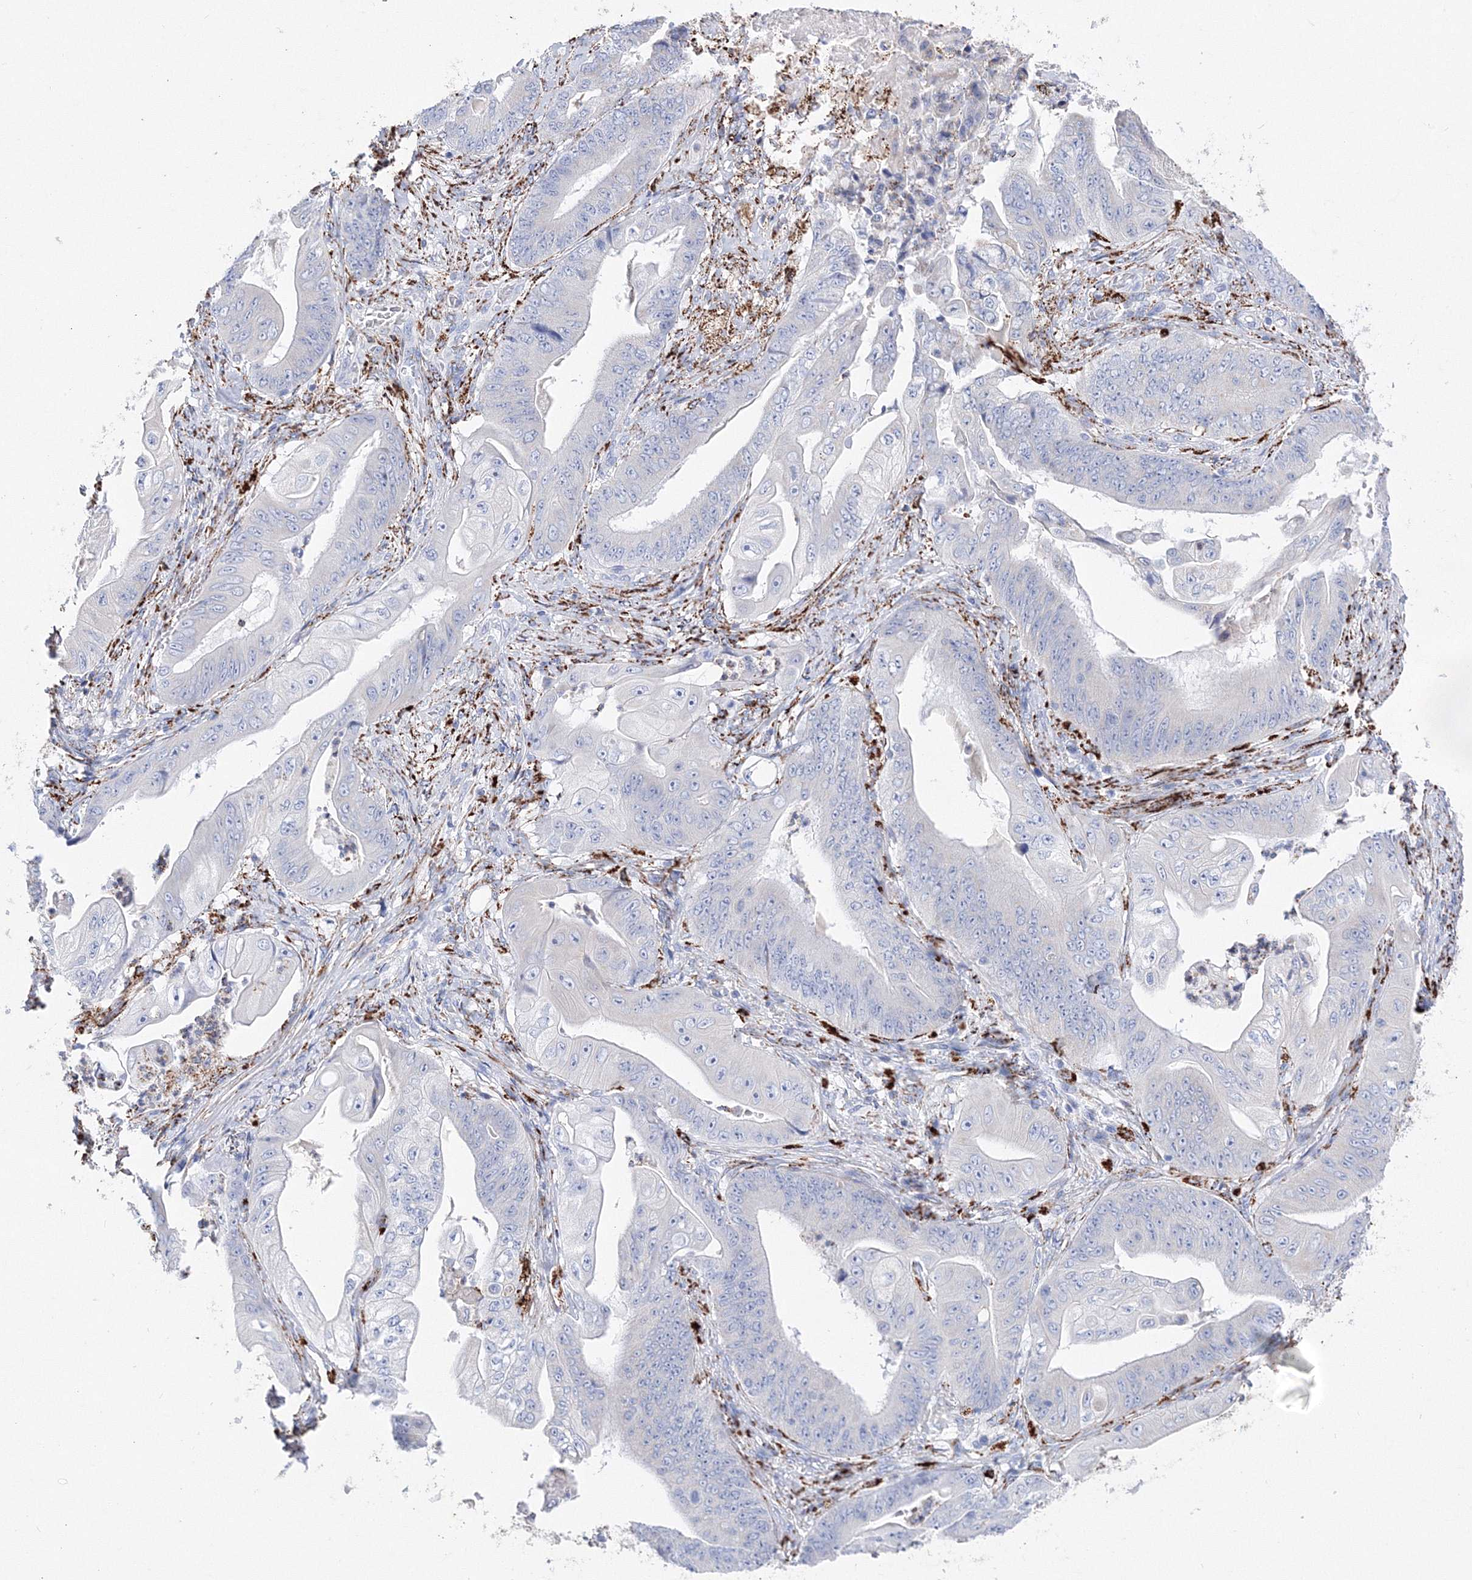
{"staining": {"intensity": "negative", "quantity": "none", "location": "none"}, "tissue": "stomach cancer", "cell_type": "Tumor cells", "image_type": "cancer", "snomed": [{"axis": "morphology", "description": "Adenocarcinoma, NOS"}, {"axis": "topography", "description": "Stomach"}], "caption": "This is a photomicrograph of immunohistochemistry (IHC) staining of stomach cancer, which shows no staining in tumor cells.", "gene": "MERTK", "patient": {"sex": "female", "age": 73}}